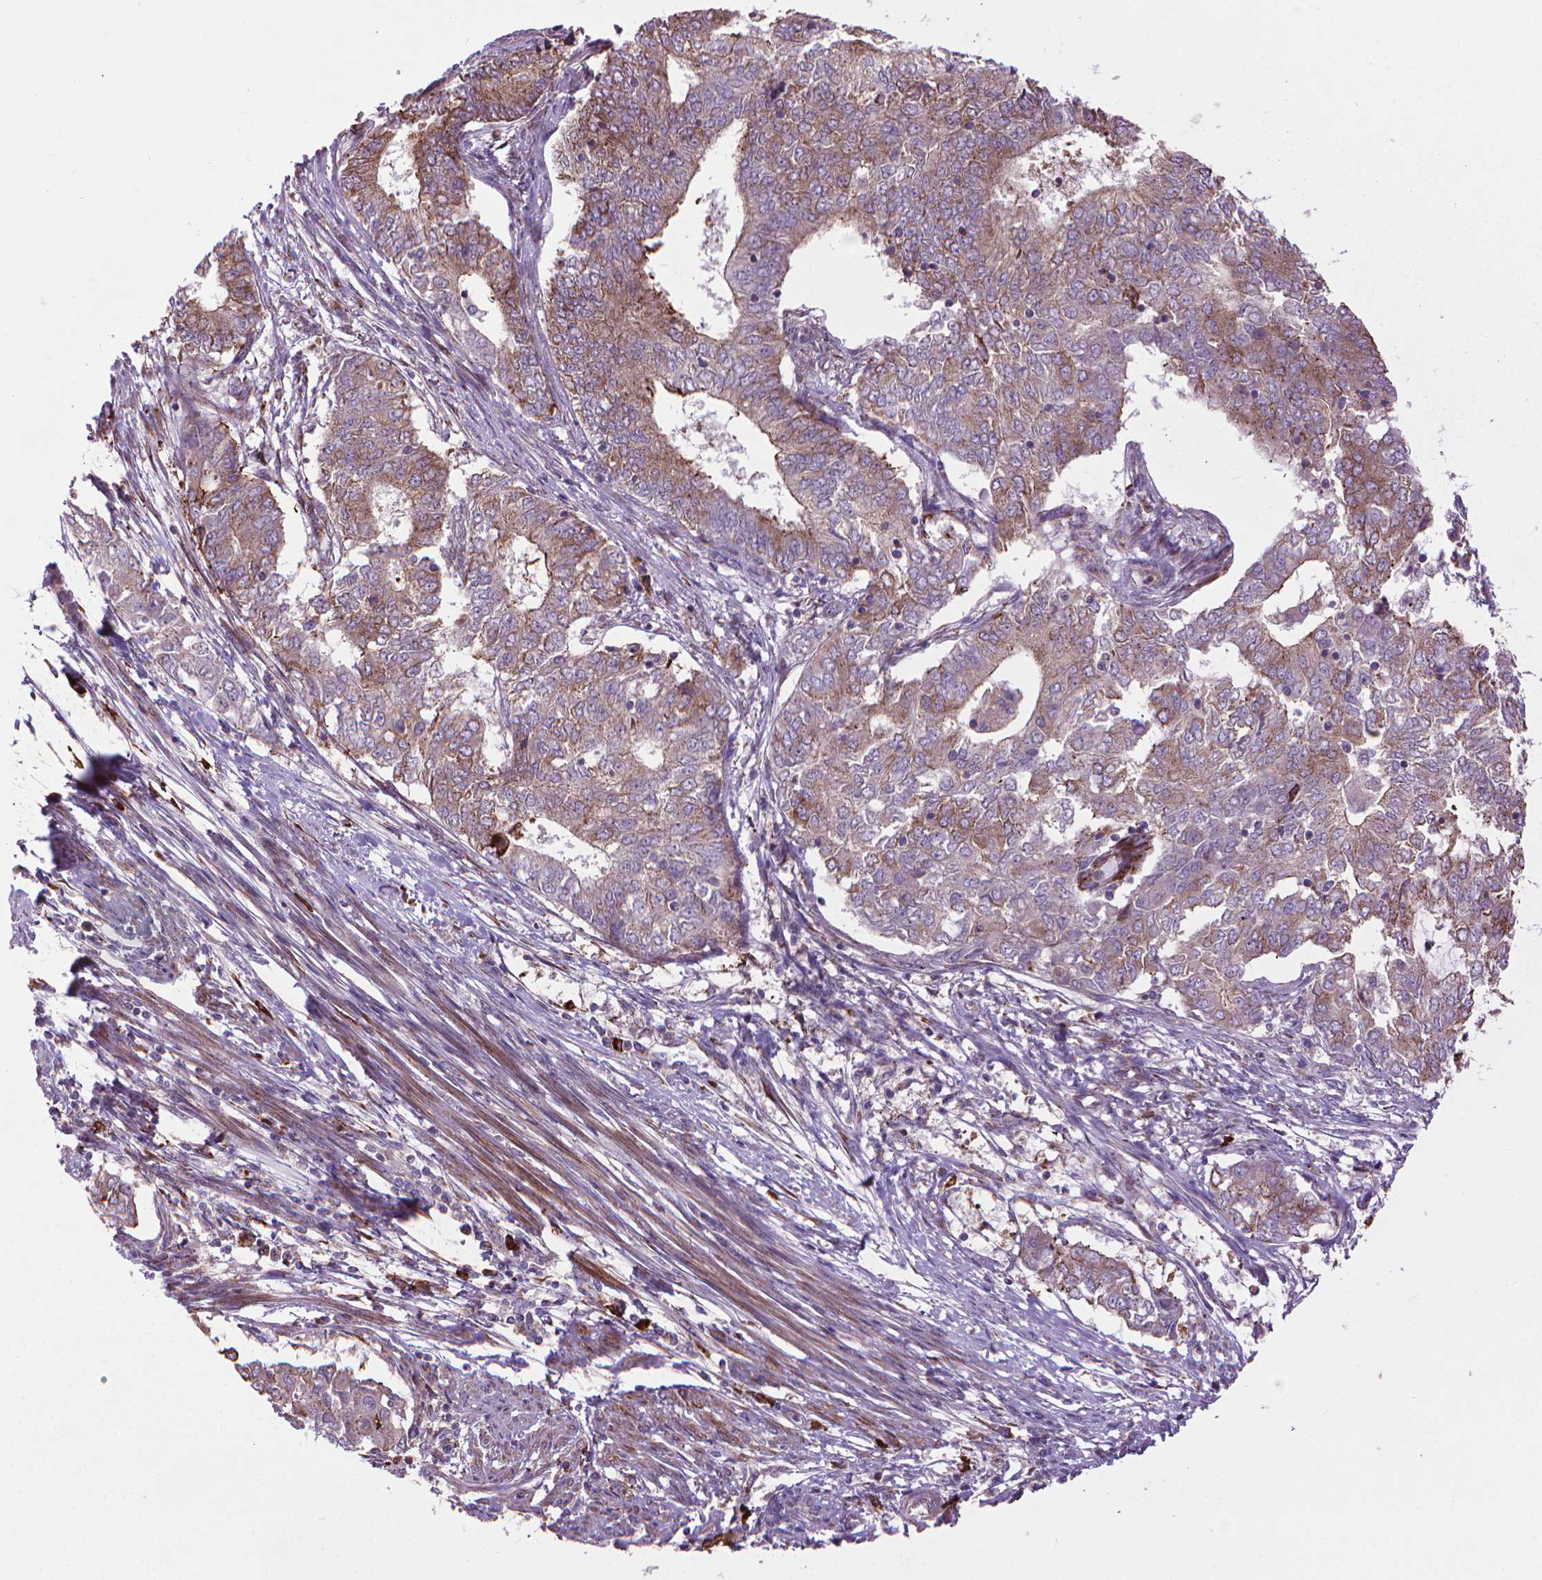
{"staining": {"intensity": "weak", "quantity": "25%-75%", "location": "cytoplasmic/membranous"}, "tissue": "endometrial cancer", "cell_type": "Tumor cells", "image_type": "cancer", "snomed": [{"axis": "morphology", "description": "Adenocarcinoma, NOS"}, {"axis": "topography", "description": "Endometrium"}], "caption": "Brown immunohistochemical staining in human endometrial cancer (adenocarcinoma) exhibits weak cytoplasmic/membranous positivity in approximately 25%-75% of tumor cells. Immunohistochemistry stains the protein of interest in brown and the nuclei are stained blue.", "gene": "MYH14", "patient": {"sex": "female", "age": 62}}